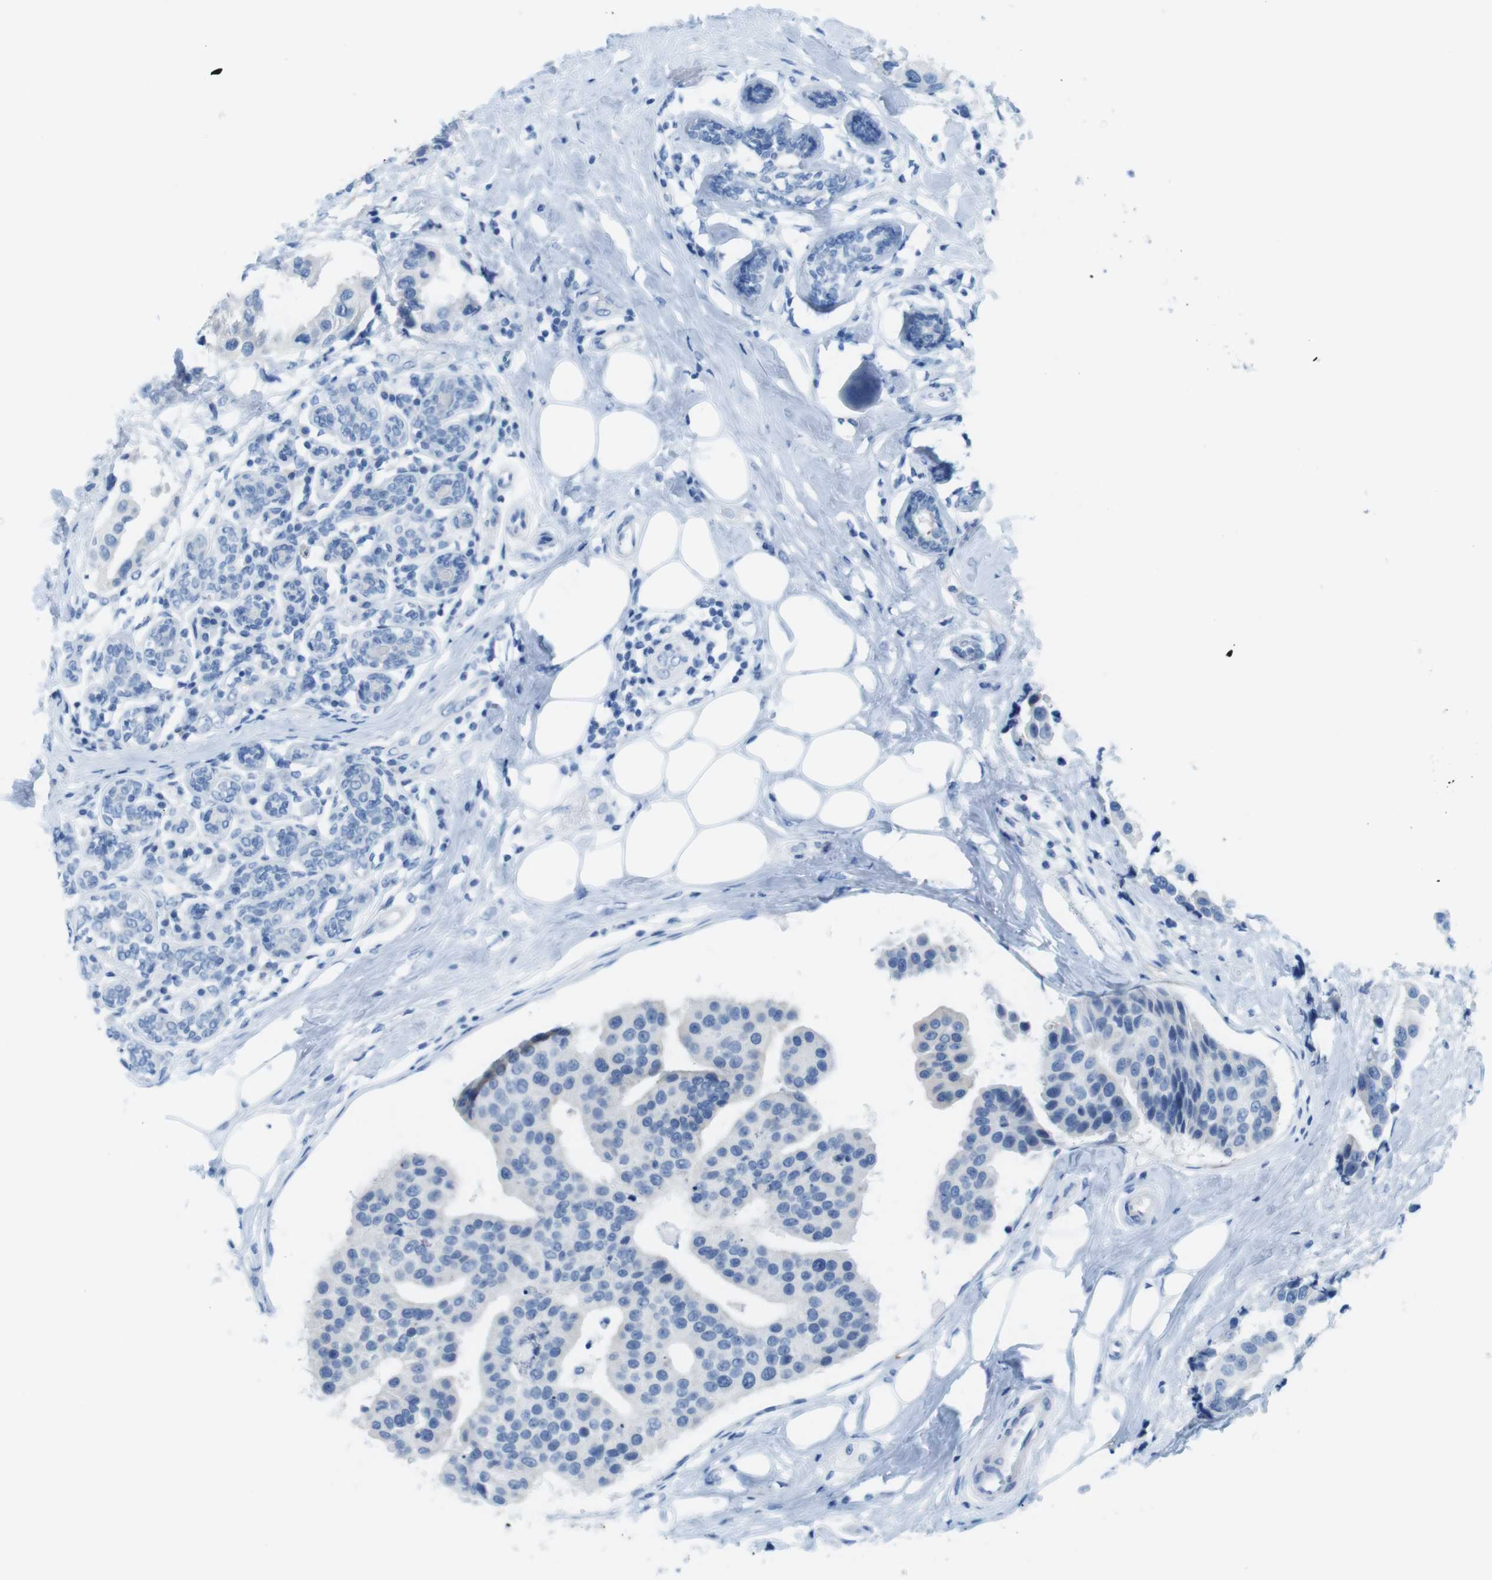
{"staining": {"intensity": "negative", "quantity": "none", "location": "none"}, "tissue": "breast cancer", "cell_type": "Tumor cells", "image_type": "cancer", "snomed": [{"axis": "morphology", "description": "Normal tissue, NOS"}, {"axis": "morphology", "description": "Duct carcinoma"}, {"axis": "topography", "description": "Breast"}], "caption": "High power microscopy micrograph of an immunohistochemistry image of breast cancer (invasive ductal carcinoma), revealing no significant positivity in tumor cells.", "gene": "GAP43", "patient": {"sex": "female", "age": 39}}